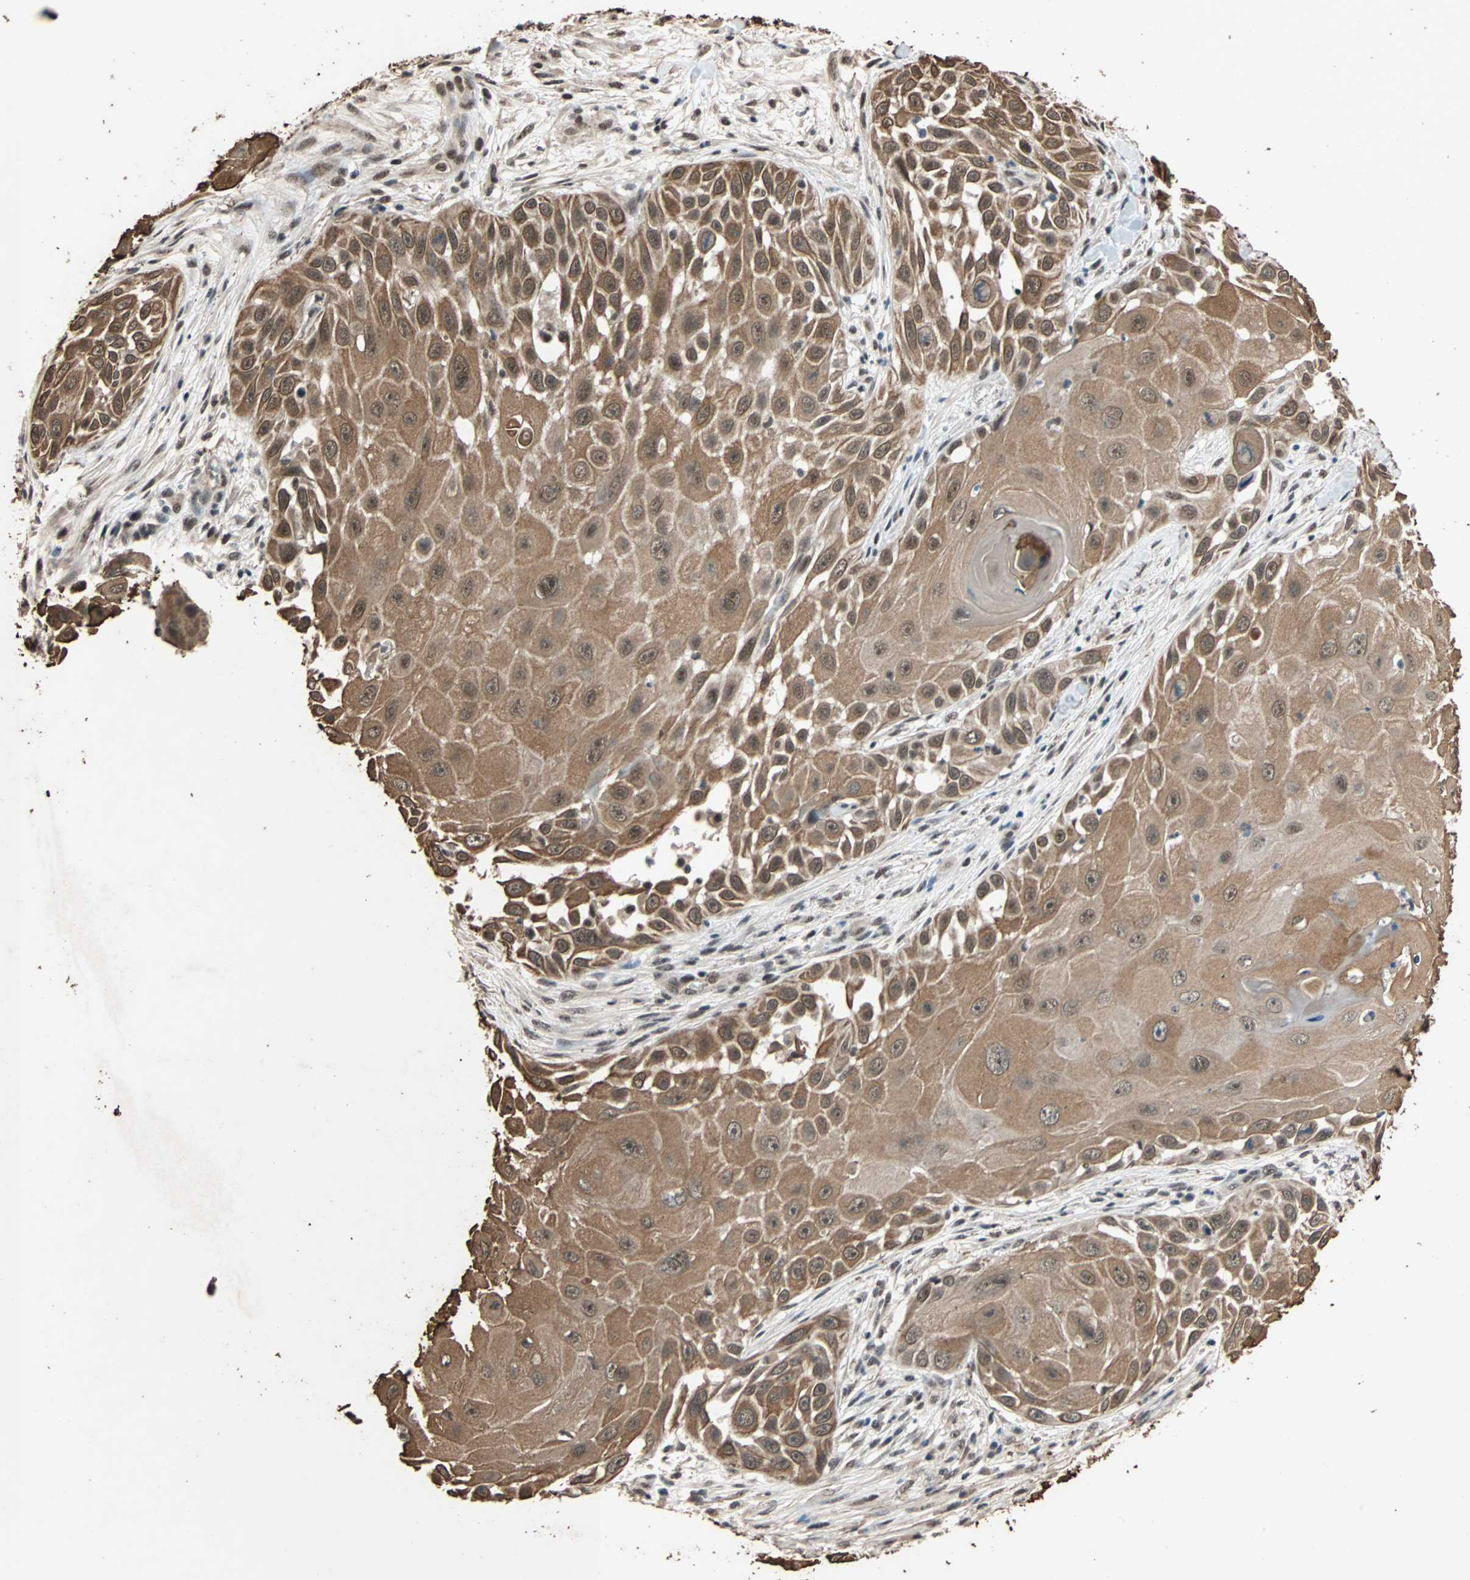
{"staining": {"intensity": "moderate", "quantity": ">75%", "location": "cytoplasmic/membranous,nuclear"}, "tissue": "skin cancer", "cell_type": "Tumor cells", "image_type": "cancer", "snomed": [{"axis": "morphology", "description": "Squamous cell carcinoma, NOS"}, {"axis": "topography", "description": "Skin"}], "caption": "Immunohistochemical staining of human skin cancer demonstrates medium levels of moderate cytoplasmic/membranous and nuclear protein expression in approximately >75% of tumor cells.", "gene": "CDC5L", "patient": {"sex": "female", "age": 44}}